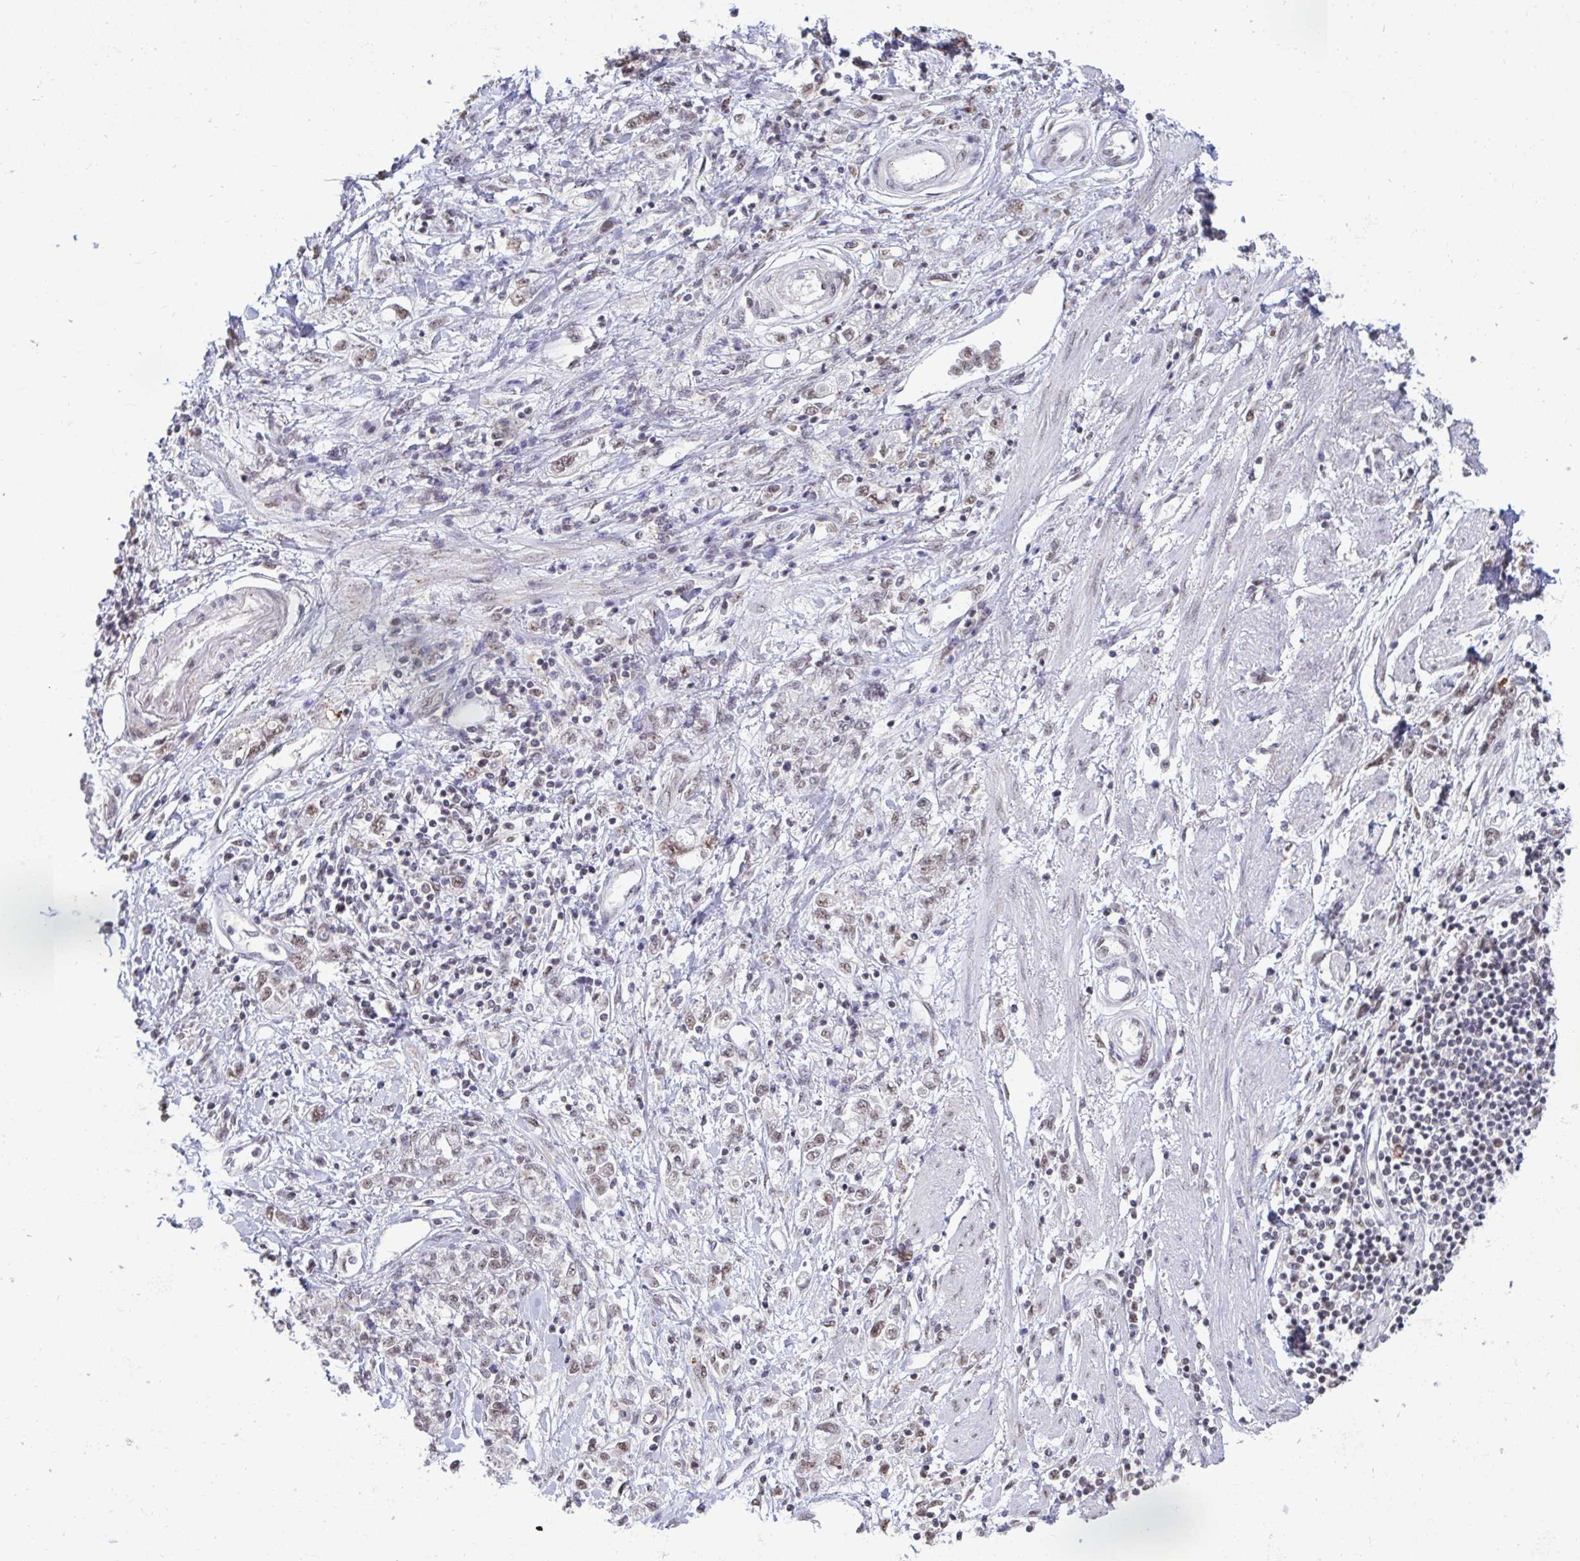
{"staining": {"intensity": "weak", "quantity": ">75%", "location": "nuclear"}, "tissue": "stomach cancer", "cell_type": "Tumor cells", "image_type": "cancer", "snomed": [{"axis": "morphology", "description": "Adenocarcinoma, NOS"}, {"axis": "topography", "description": "Stomach"}], "caption": "Tumor cells show weak nuclear expression in about >75% of cells in stomach adenocarcinoma.", "gene": "PUF60", "patient": {"sex": "female", "age": 76}}